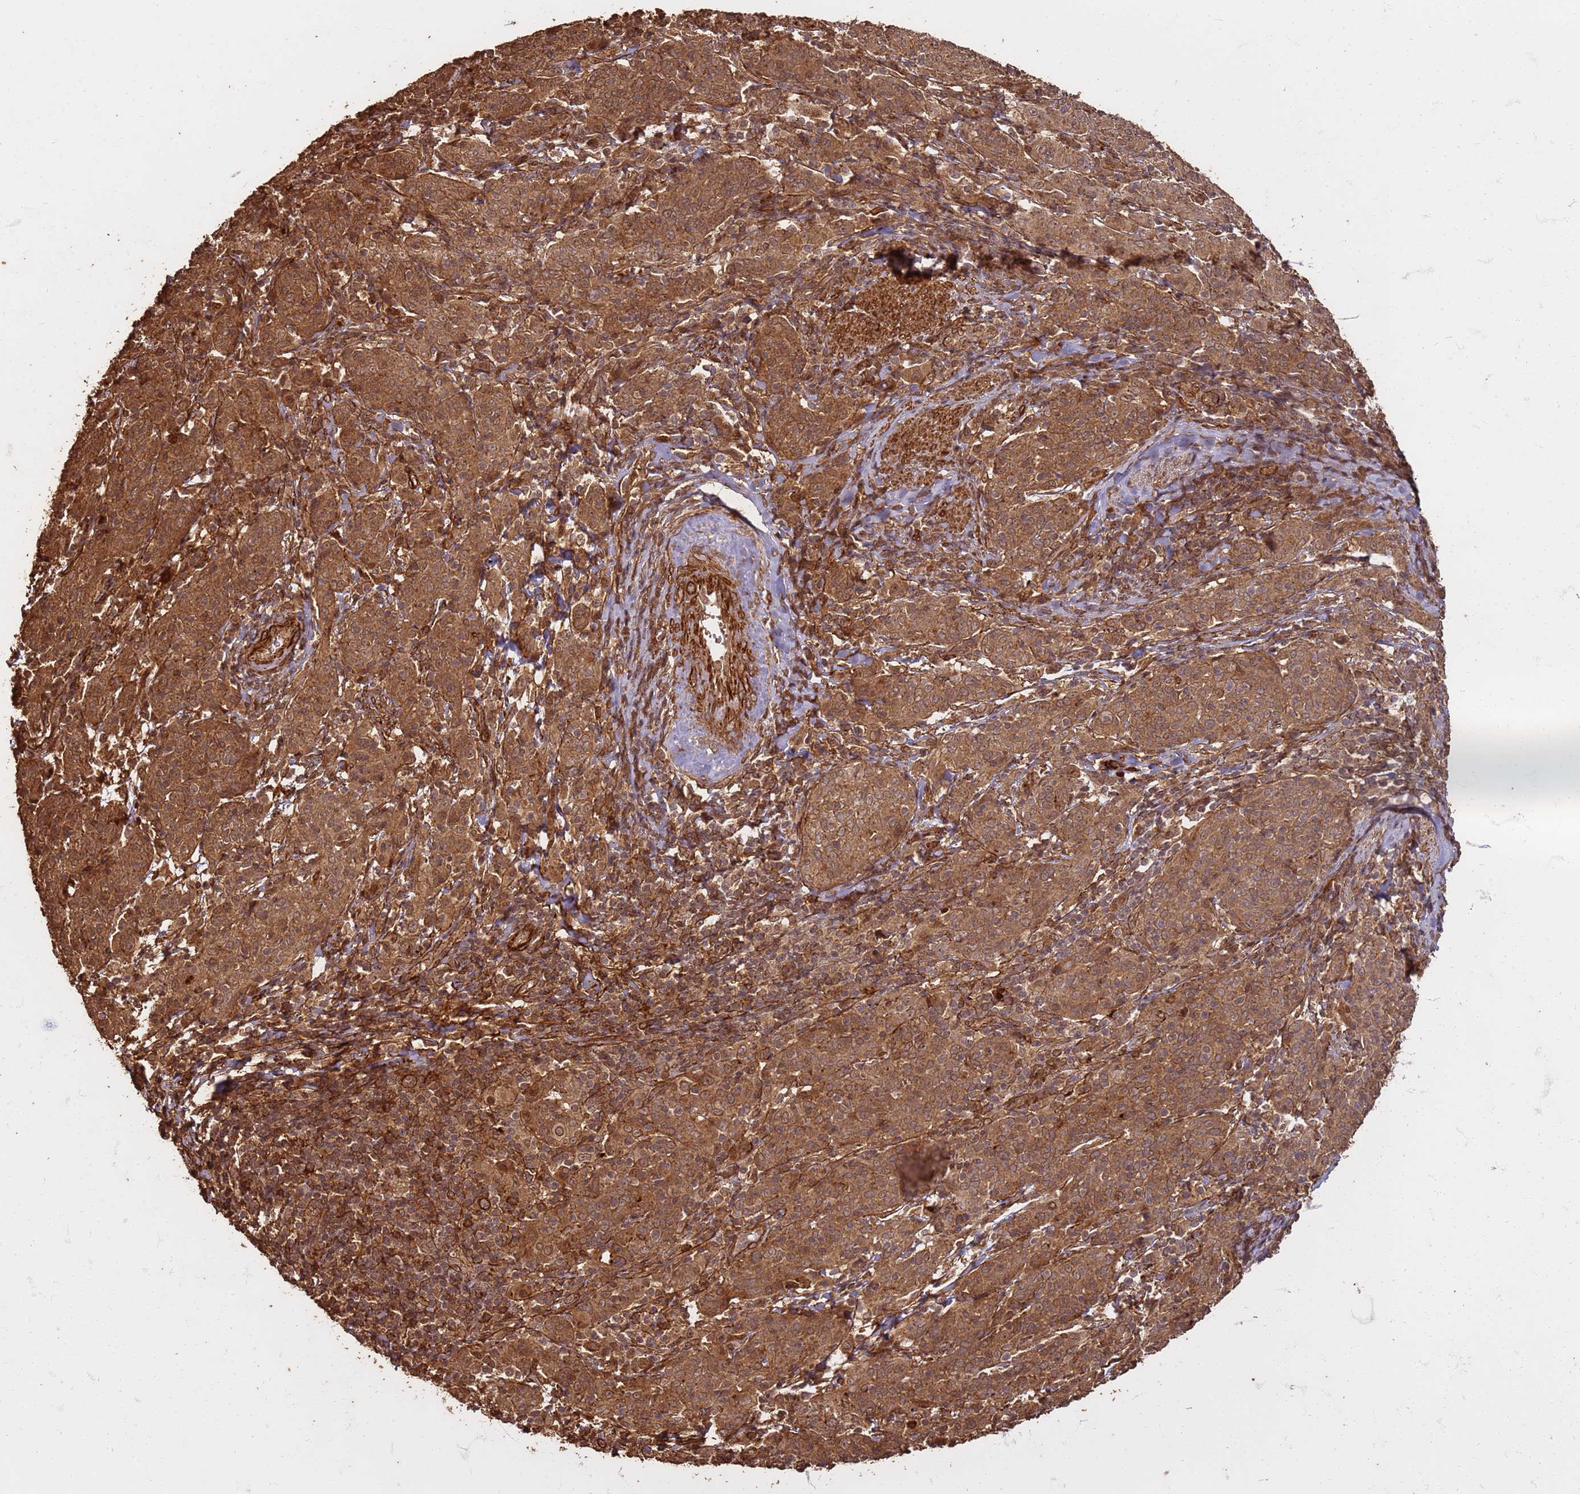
{"staining": {"intensity": "moderate", "quantity": ">75%", "location": "cytoplasmic/membranous,nuclear"}, "tissue": "cervical cancer", "cell_type": "Tumor cells", "image_type": "cancer", "snomed": [{"axis": "morphology", "description": "Squamous cell carcinoma, NOS"}, {"axis": "topography", "description": "Cervix"}], "caption": "A histopathology image showing moderate cytoplasmic/membranous and nuclear staining in about >75% of tumor cells in squamous cell carcinoma (cervical), as visualized by brown immunohistochemical staining.", "gene": "KIF26A", "patient": {"sex": "female", "age": 67}}